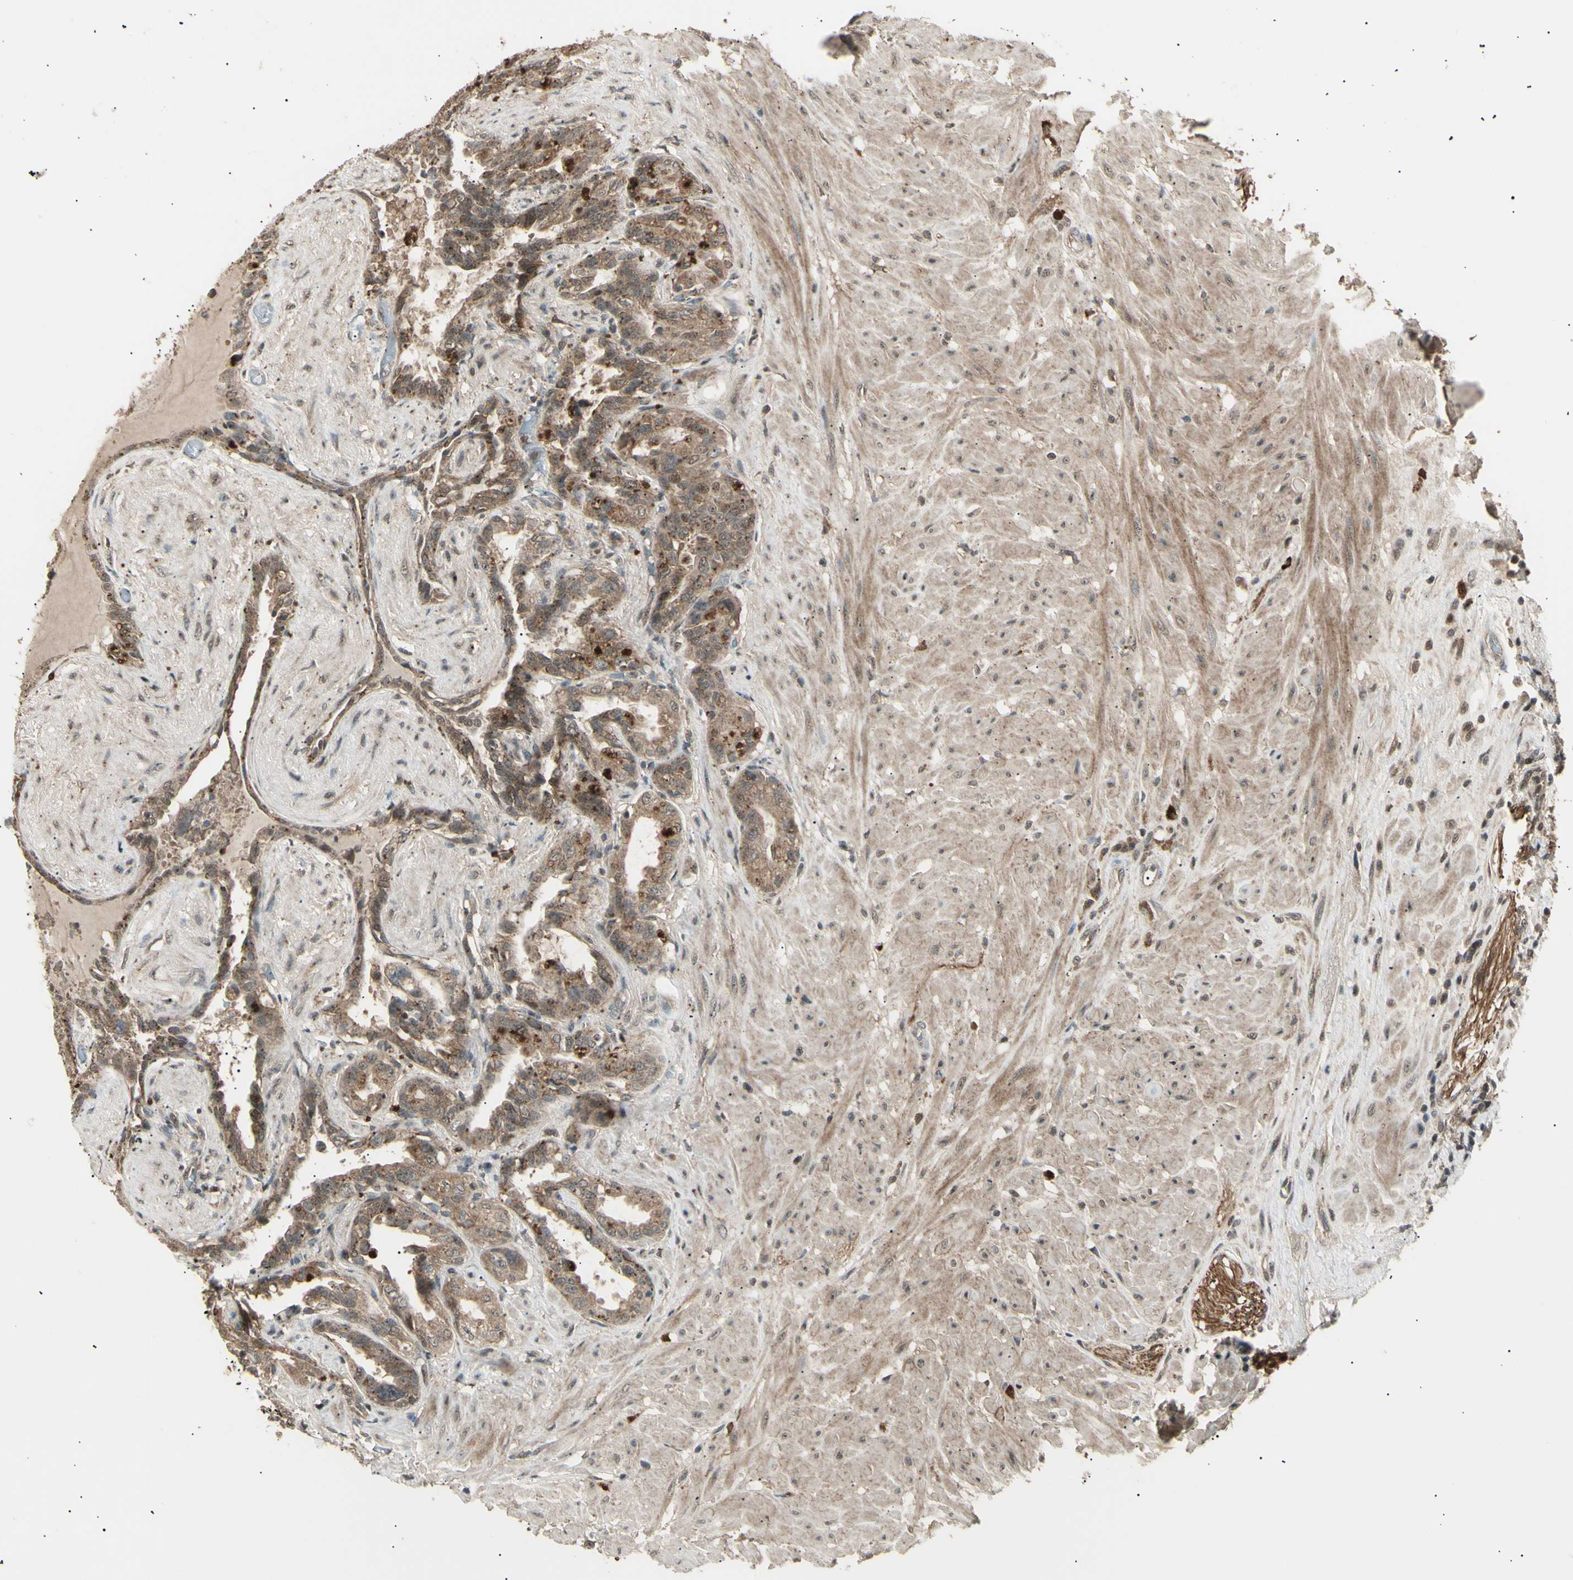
{"staining": {"intensity": "moderate", "quantity": ">75%", "location": "cytoplasmic/membranous"}, "tissue": "seminal vesicle", "cell_type": "Glandular cells", "image_type": "normal", "snomed": [{"axis": "morphology", "description": "Normal tissue, NOS"}, {"axis": "topography", "description": "Seminal veicle"}], "caption": "The immunohistochemical stain shows moderate cytoplasmic/membranous staining in glandular cells of normal seminal vesicle.", "gene": "NUAK2", "patient": {"sex": "male", "age": 61}}